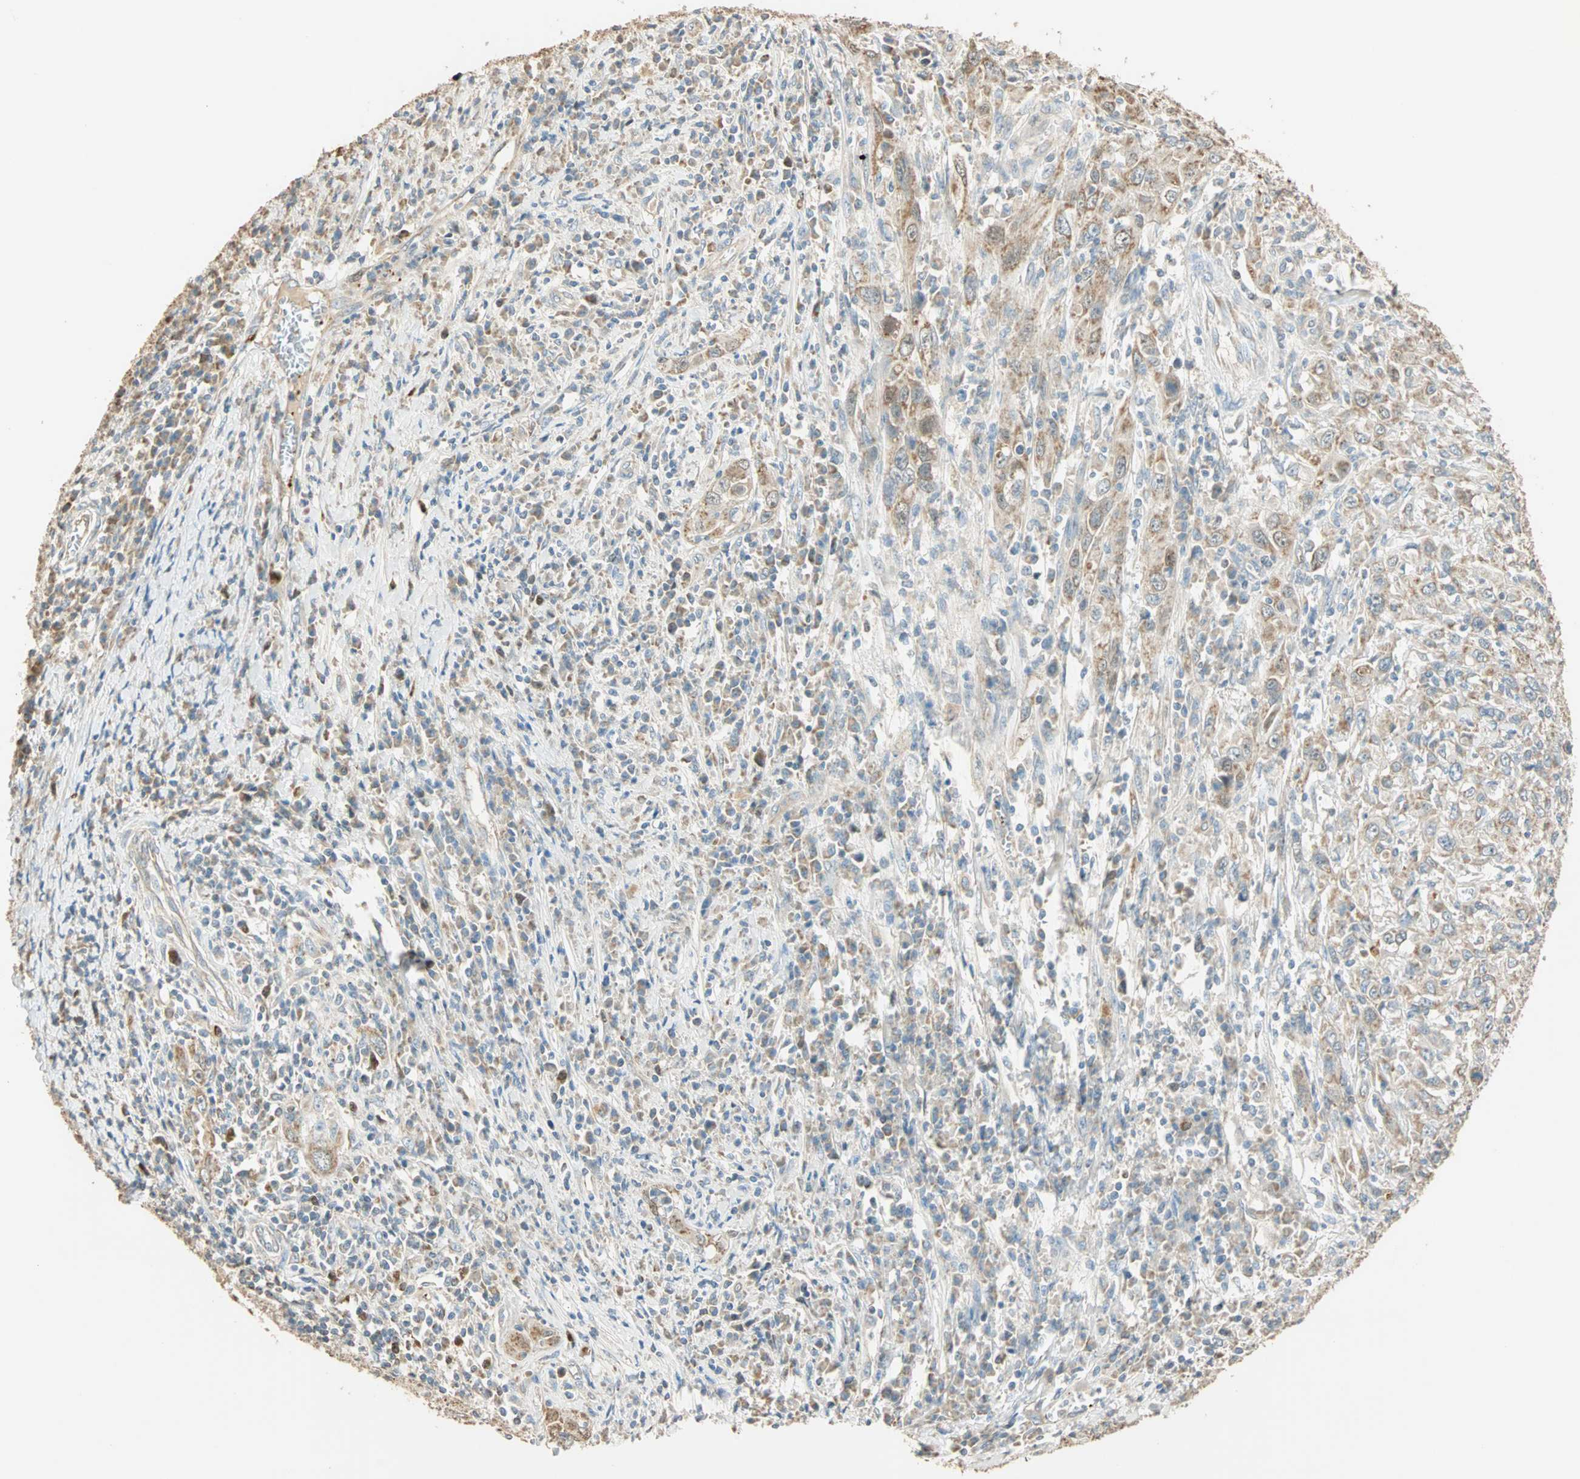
{"staining": {"intensity": "weak", "quantity": ">75%", "location": "cytoplasmic/membranous"}, "tissue": "cervical cancer", "cell_type": "Tumor cells", "image_type": "cancer", "snomed": [{"axis": "morphology", "description": "Squamous cell carcinoma, NOS"}, {"axis": "topography", "description": "Cervix"}], "caption": "Cervical cancer stained for a protein (brown) reveals weak cytoplasmic/membranous positive staining in about >75% of tumor cells.", "gene": "RAD18", "patient": {"sex": "female", "age": 46}}